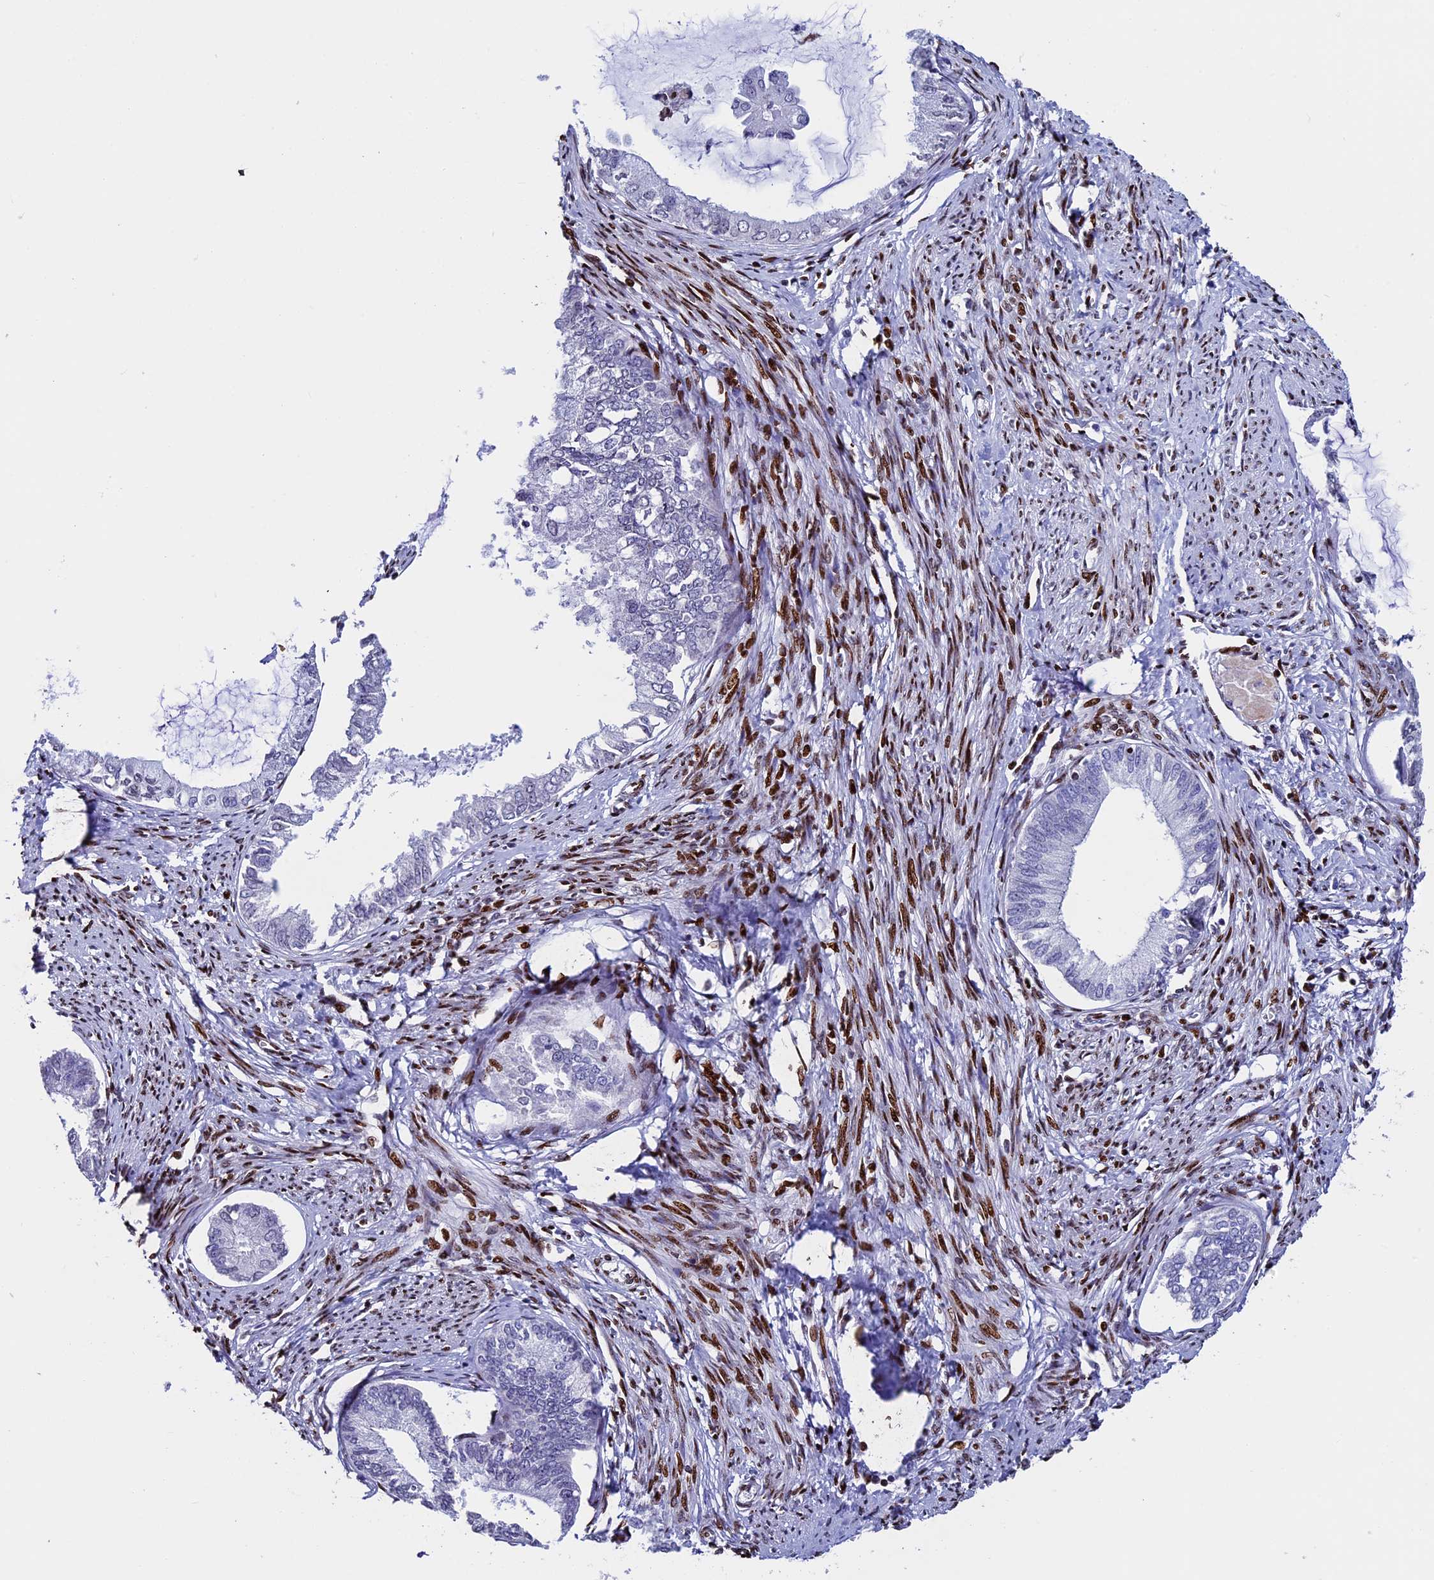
{"staining": {"intensity": "strong", "quantity": "<25%", "location": "nuclear"}, "tissue": "endometrial cancer", "cell_type": "Tumor cells", "image_type": "cancer", "snomed": [{"axis": "morphology", "description": "Adenocarcinoma, NOS"}, {"axis": "topography", "description": "Endometrium"}], "caption": "Endometrial cancer (adenocarcinoma) was stained to show a protein in brown. There is medium levels of strong nuclear positivity in approximately <25% of tumor cells.", "gene": "BTBD3", "patient": {"sex": "female", "age": 86}}